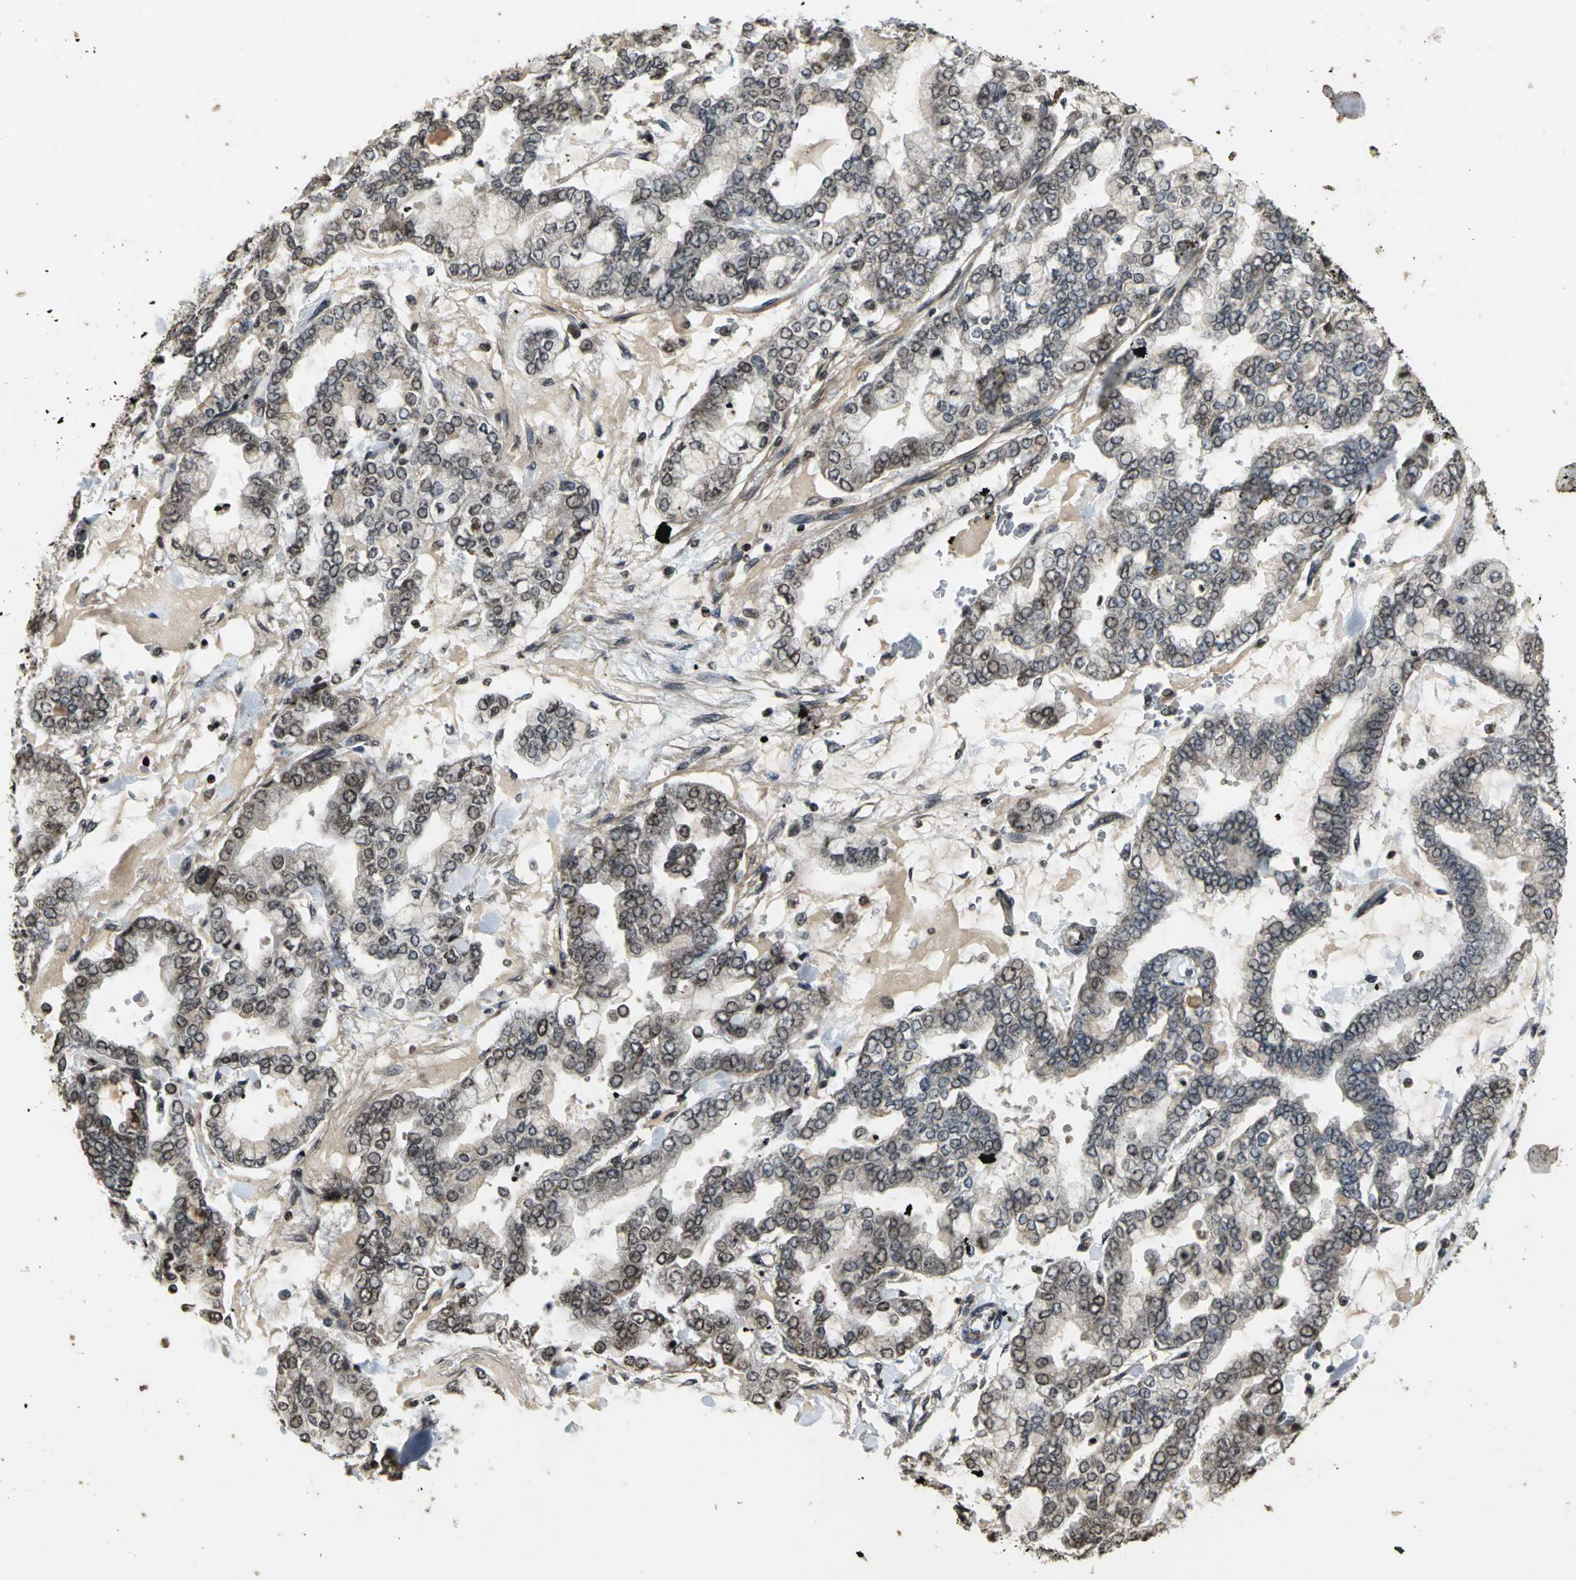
{"staining": {"intensity": "moderate", "quantity": ">75%", "location": "cytoplasmic/membranous,nuclear"}, "tissue": "stomach cancer", "cell_type": "Tumor cells", "image_type": "cancer", "snomed": [{"axis": "morphology", "description": "Normal tissue, NOS"}, {"axis": "morphology", "description": "Adenocarcinoma, NOS"}, {"axis": "topography", "description": "Stomach, upper"}, {"axis": "topography", "description": "Stomach"}], "caption": "A high-resolution histopathology image shows immunohistochemistry staining of stomach cancer, which demonstrates moderate cytoplasmic/membranous and nuclear staining in about >75% of tumor cells. The staining was performed using DAB, with brown indicating positive protein expression. Nuclei are stained blue with hematoxylin.", "gene": "AHR", "patient": {"sex": "male", "age": 76}}